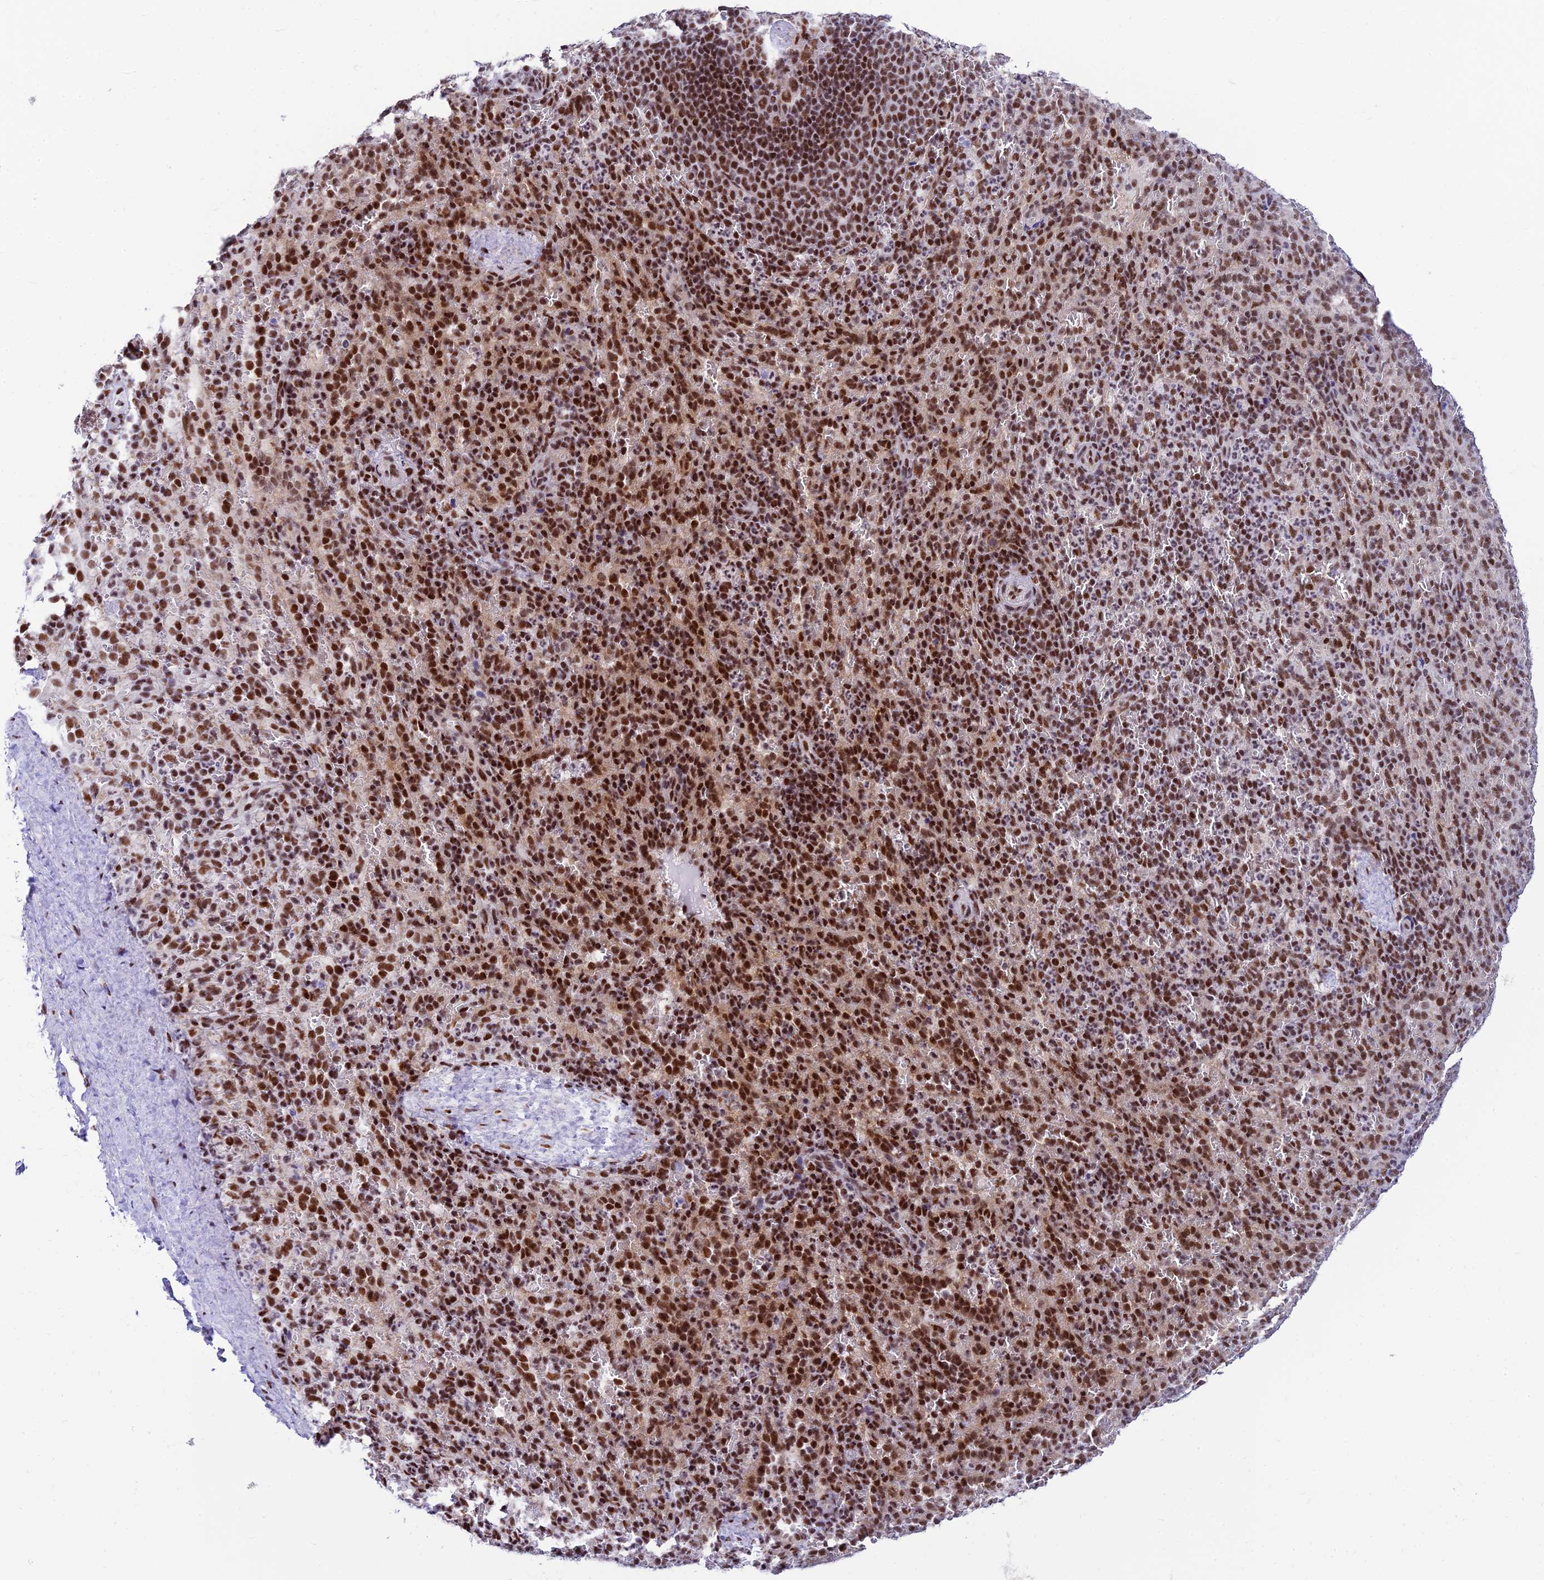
{"staining": {"intensity": "strong", "quantity": "<25%", "location": "nuclear"}, "tissue": "spleen", "cell_type": "Cells in red pulp", "image_type": "normal", "snomed": [{"axis": "morphology", "description": "Normal tissue, NOS"}, {"axis": "topography", "description": "Spleen"}], "caption": "This image shows IHC staining of unremarkable human spleen, with medium strong nuclear positivity in approximately <25% of cells in red pulp.", "gene": "USP22", "patient": {"sex": "female", "age": 21}}